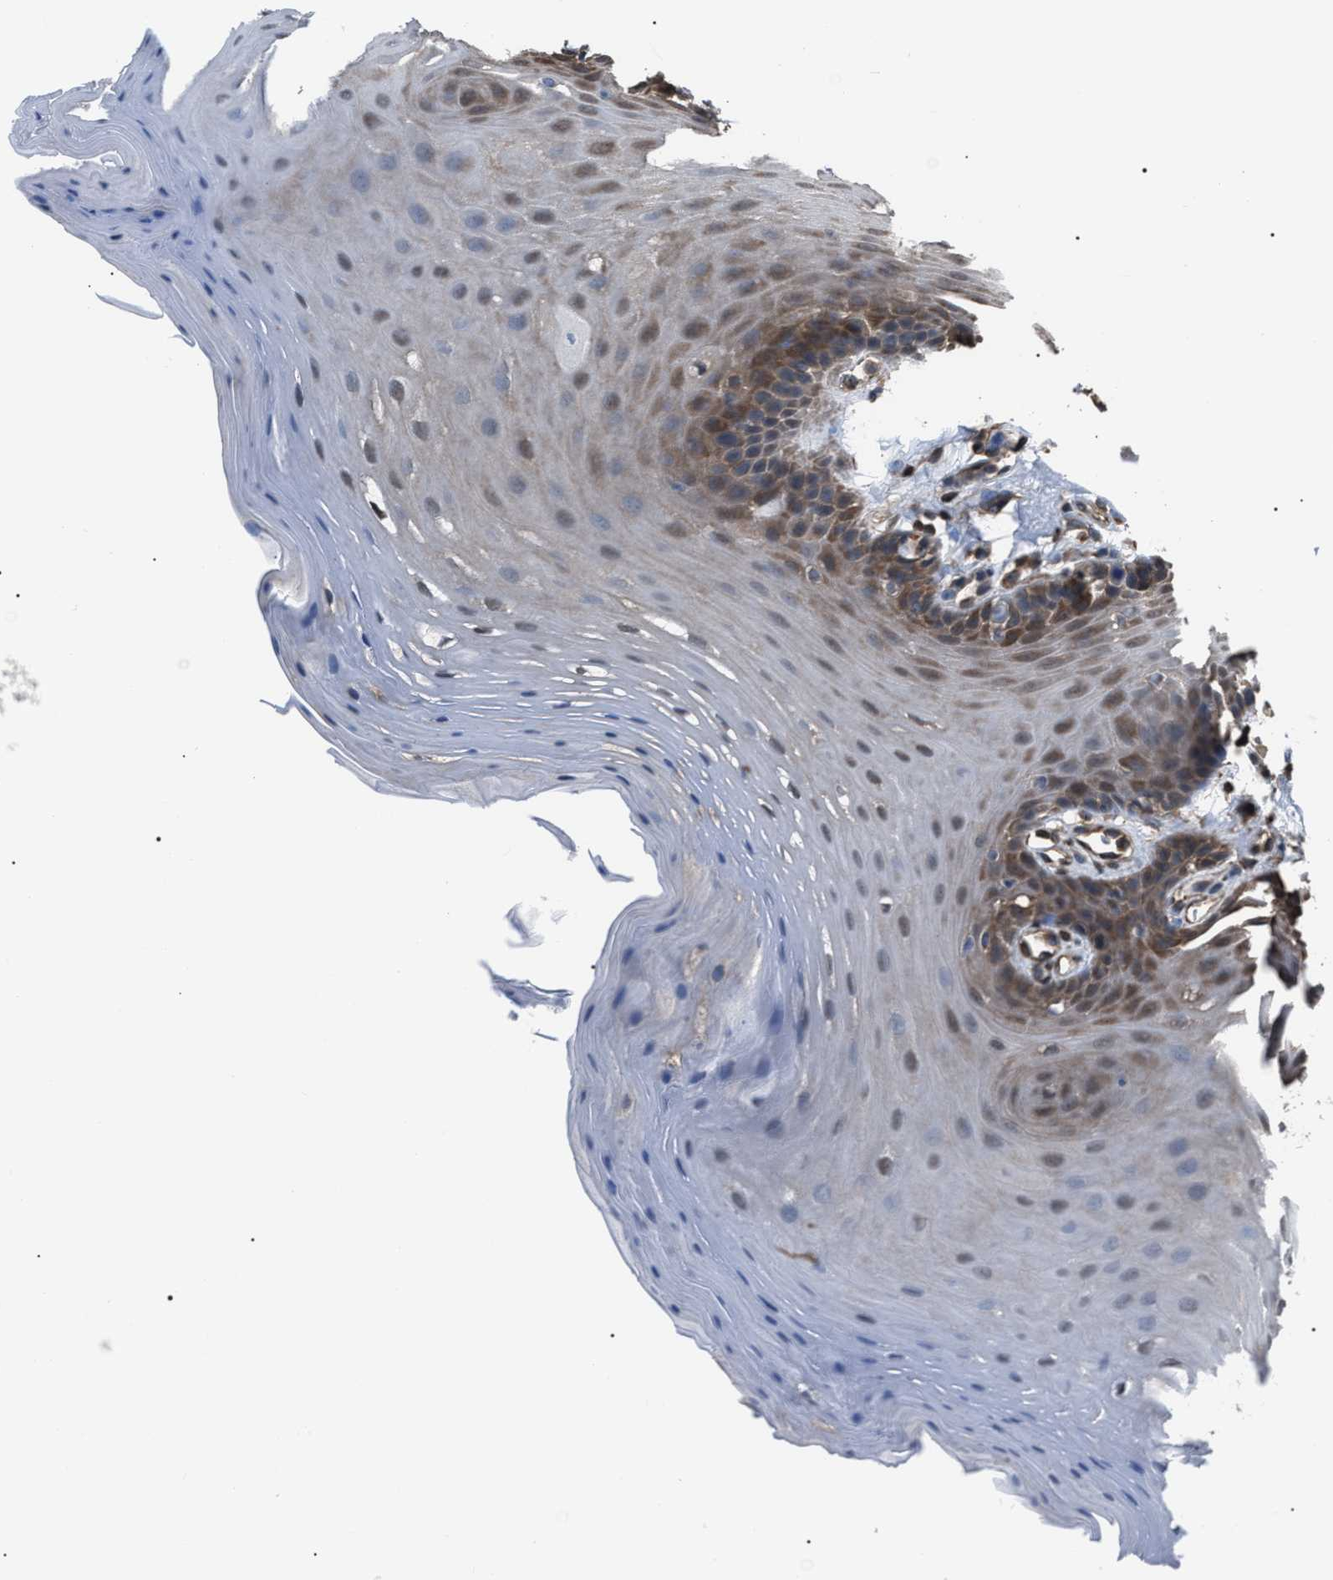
{"staining": {"intensity": "moderate", "quantity": "25%-75%", "location": "cytoplasmic/membranous"}, "tissue": "oral mucosa", "cell_type": "Squamous epithelial cells", "image_type": "normal", "snomed": [{"axis": "morphology", "description": "Normal tissue, NOS"}, {"axis": "morphology", "description": "Squamous cell carcinoma, NOS"}, {"axis": "topography", "description": "Oral tissue"}, {"axis": "topography", "description": "Head-Neck"}], "caption": "Immunohistochemistry image of normal oral mucosa: human oral mucosa stained using IHC reveals medium levels of moderate protein expression localized specifically in the cytoplasmic/membranous of squamous epithelial cells, appearing as a cytoplasmic/membranous brown color.", "gene": "PDCD5", "patient": {"sex": "male", "age": 71}}